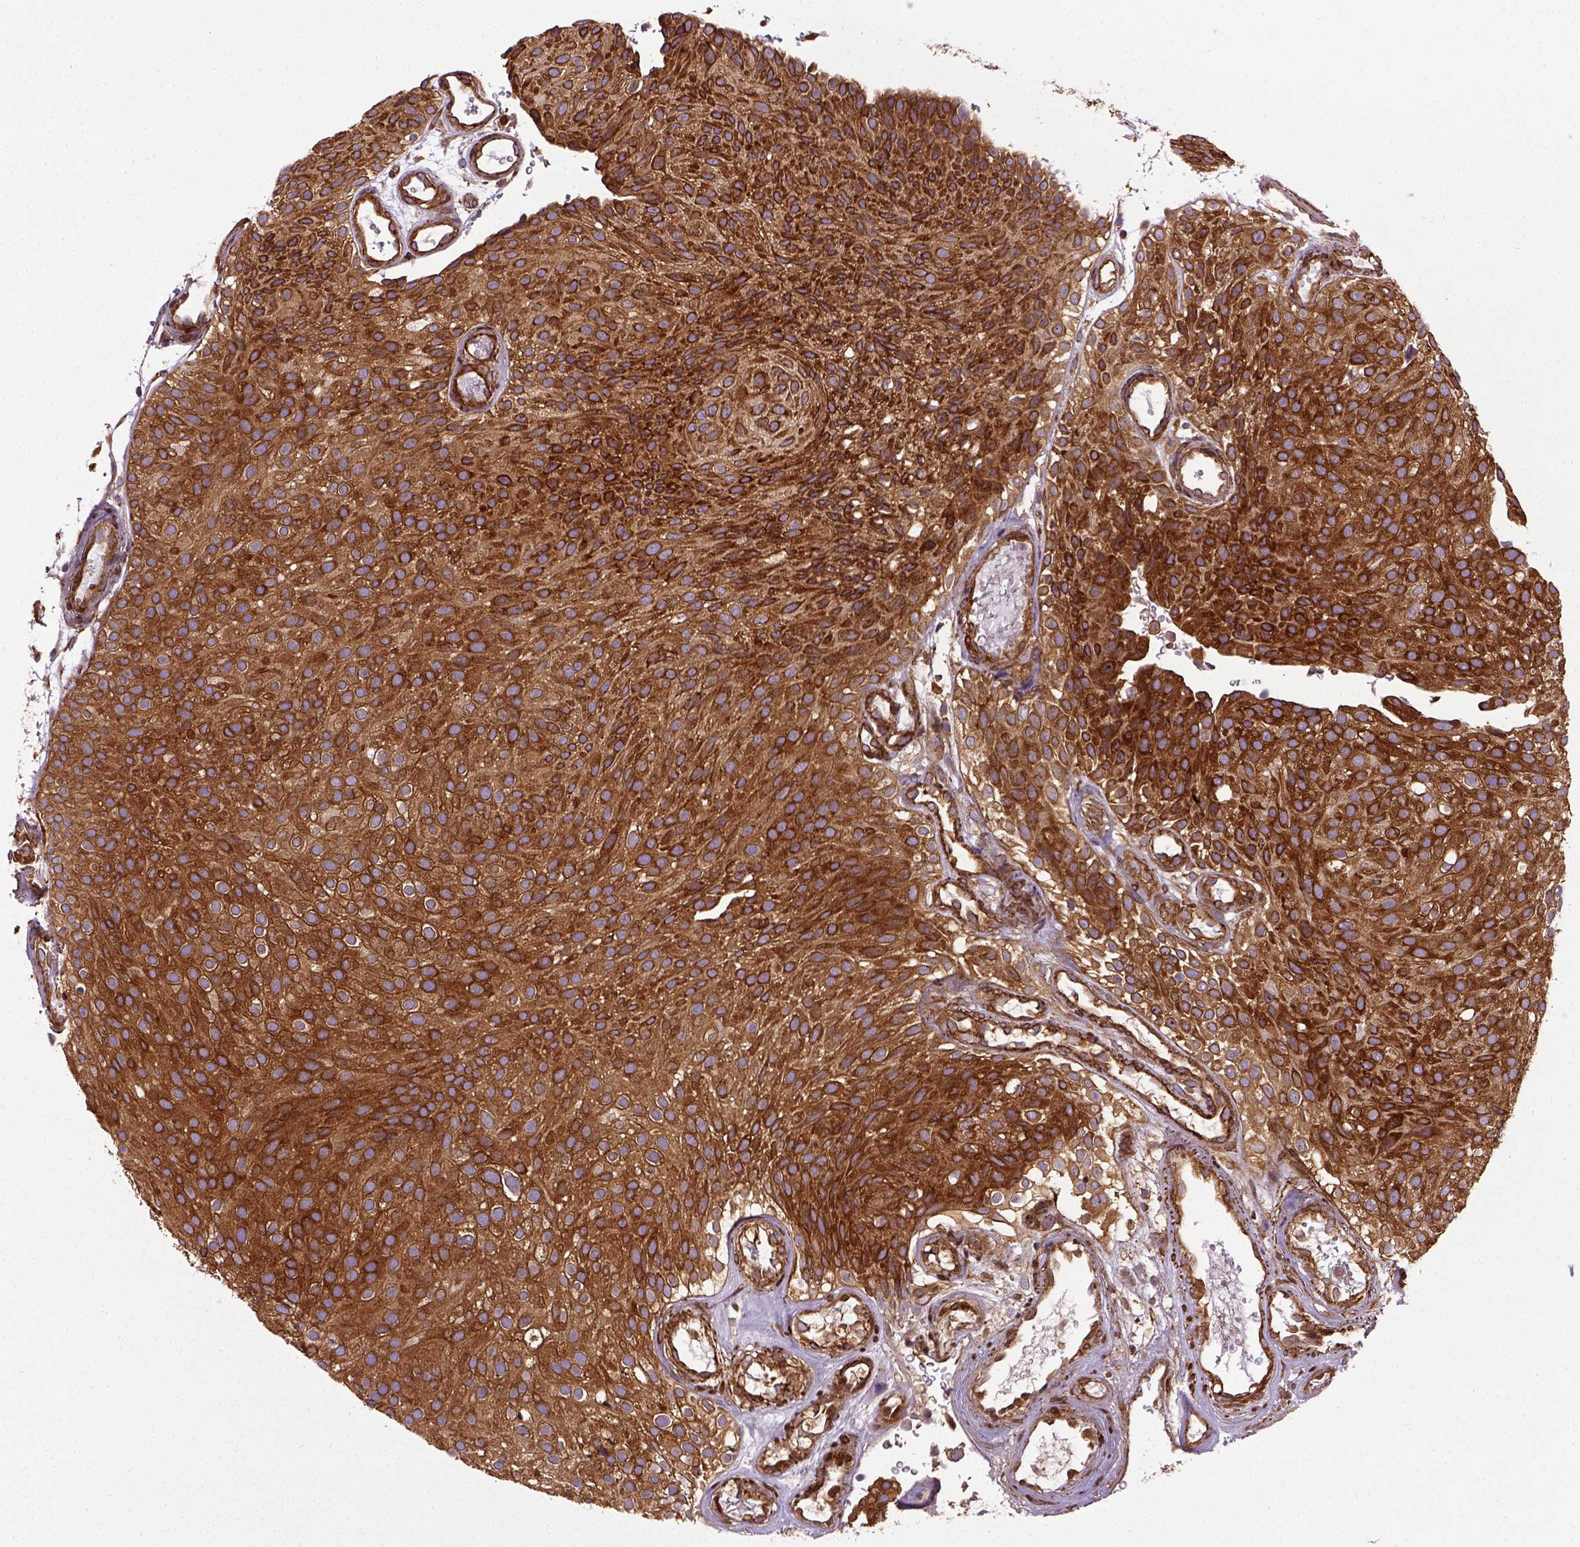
{"staining": {"intensity": "strong", "quantity": ">75%", "location": "cytoplasmic/membranous"}, "tissue": "urothelial cancer", "cell_type": "Tumor cells", "image_type": "cancer", "snomed": [{"axis": "morphology", "description": "Urothelial carcinoma, Low grade"}, {"axis": "topography", "description": "Urinary bladder"}], "caption": "About >75% of tumor cells in low-grade urothelial carcinoma demonstrate strong cytoplasmic/membranous protein positivity as visualized by brown immunohistochemical staining.", "gene": "CAPRIN1", "patient": {"sex": "male", "age": 78}}